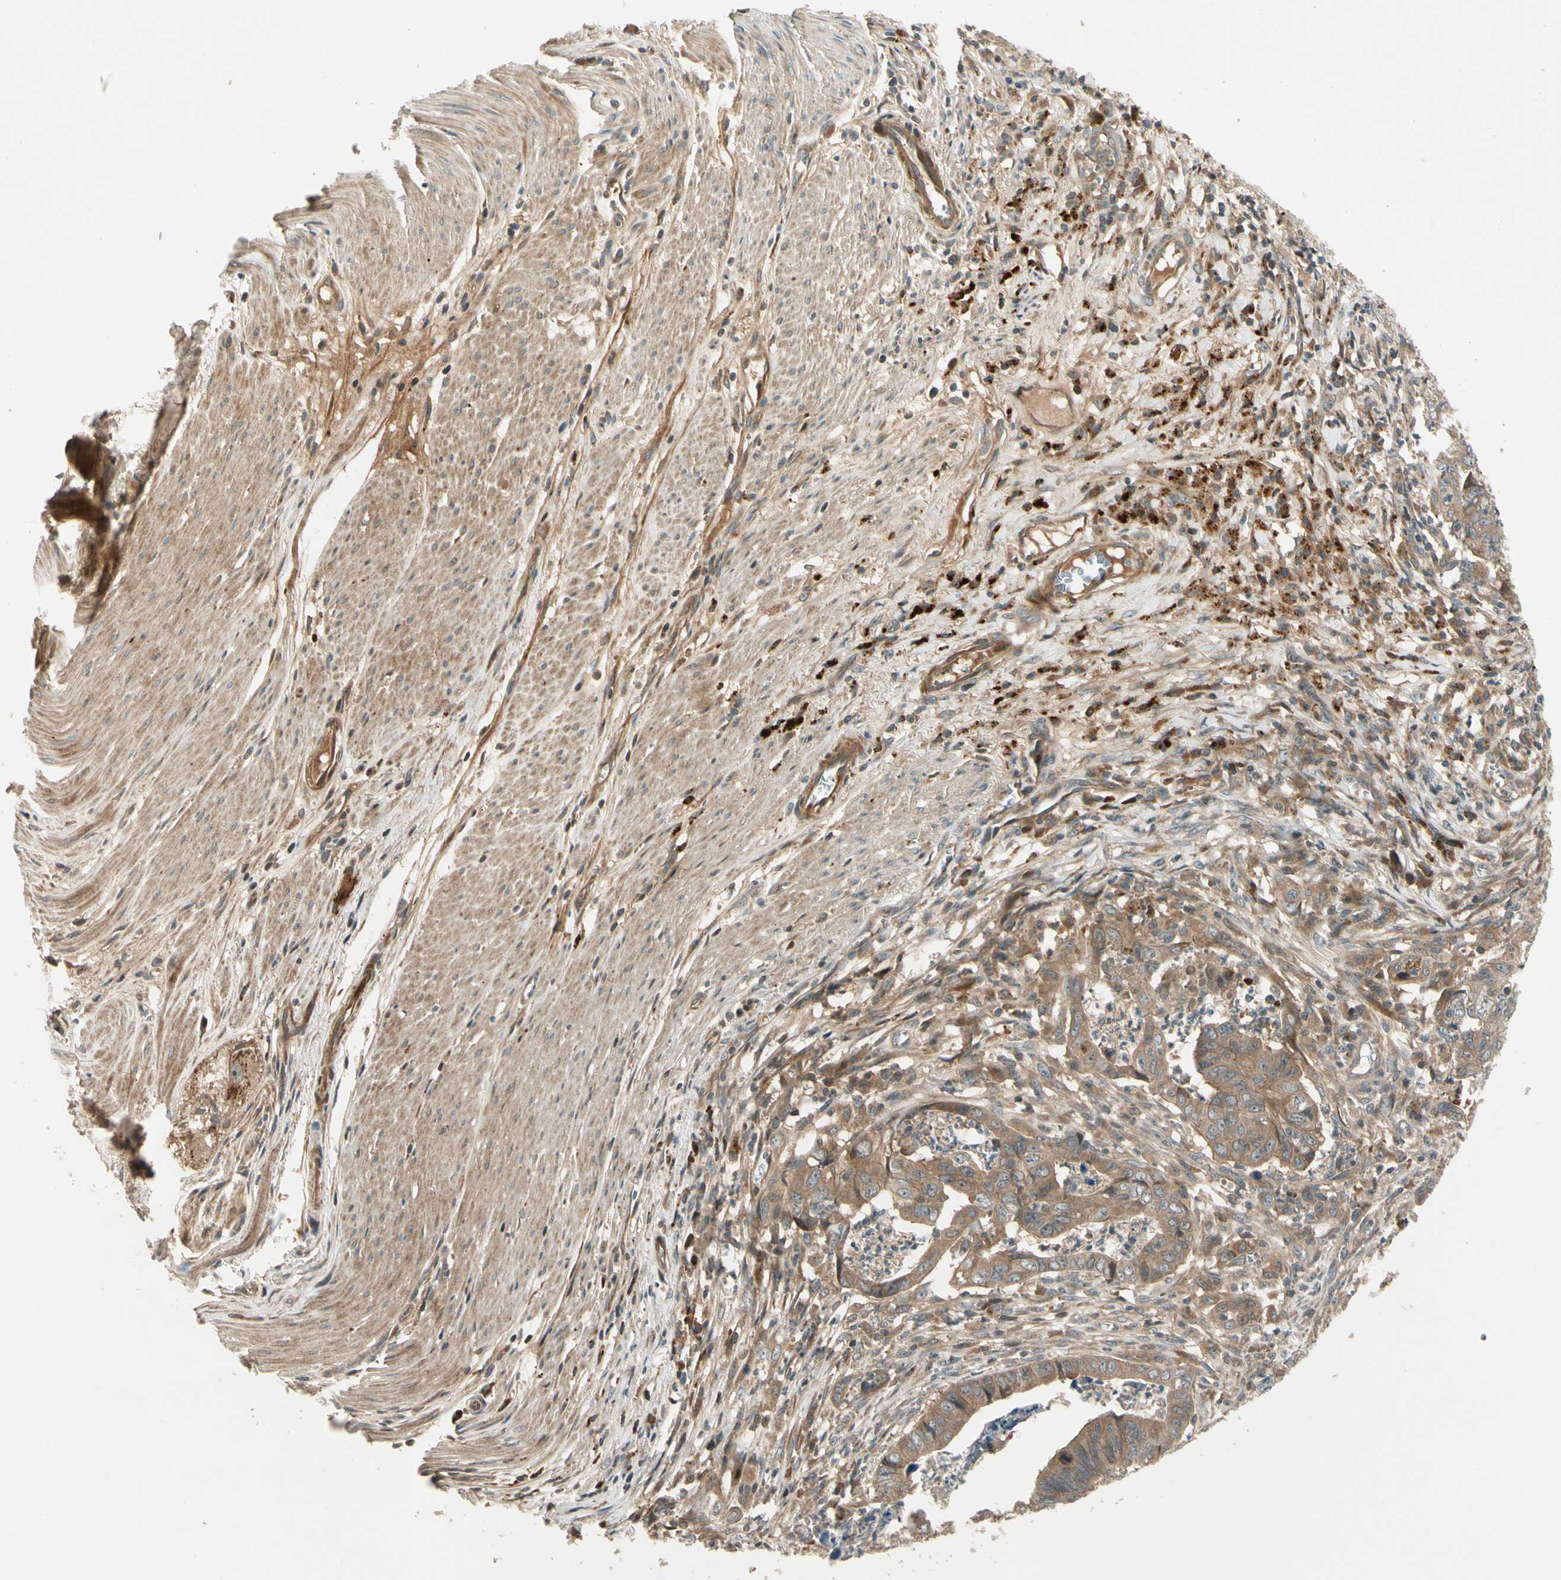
{"staining": {"intensity": "moderate", "quantity": ">75%", "location": "cytoplasmic/membranous"}, "tissue": "stomach cancer", "cell_type": "Tumor cells", "image_type": "cancer", "snomed": [{"axis": "morphology", "description": "Adenocarcinoma, NOS"}, {"axis": "topography", "description": "Stomach, lower"}], "caption": "IHC (DAB) staining of stomach cancer shows moderate cytoplasmic/membranous protein positivity in approximately >75% of tumor cells.", "gene": "ACVR1C", "patient": {"sex": "male", "age": 77}}